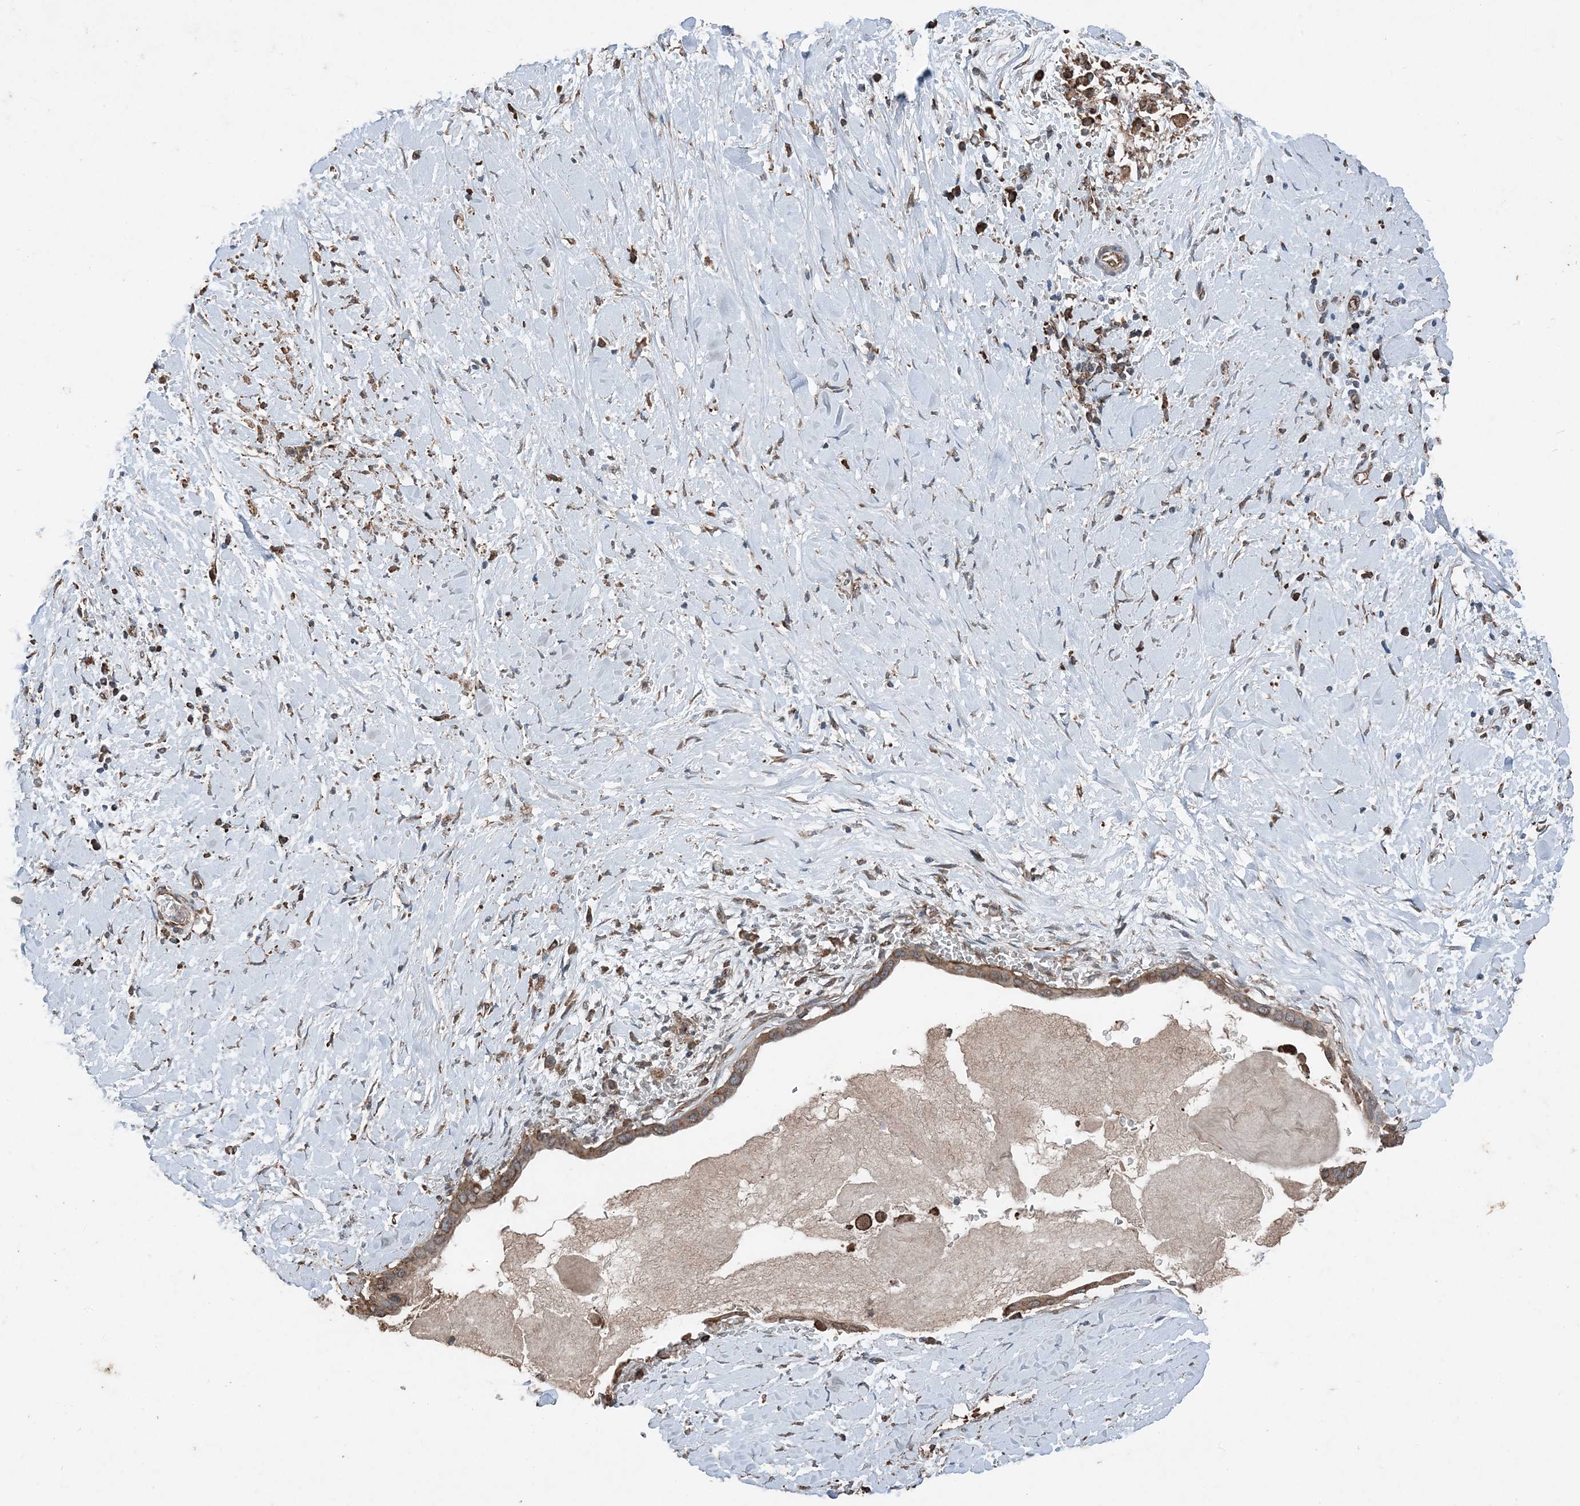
{"staining": {"intensity": "moderate", "quantity": ">75%", "location": "cytoplasmic/membranous"}, "tissue": "pancreatic cancer", "cell_type": "Tumor cells", "image_type": "cancer", "snomed": [{"axis": "morphology", "description": "Adenocarcinoma, NOS"}, {"axis": "topography", "description": "Pancreas"}], "caption": "Human adenocarcinoma (pancreatic) stained with a protein marker displays moderate staining in tumor cells.", "gene": "PDIA6", "patient": {"sex": "male", "age": 55}}